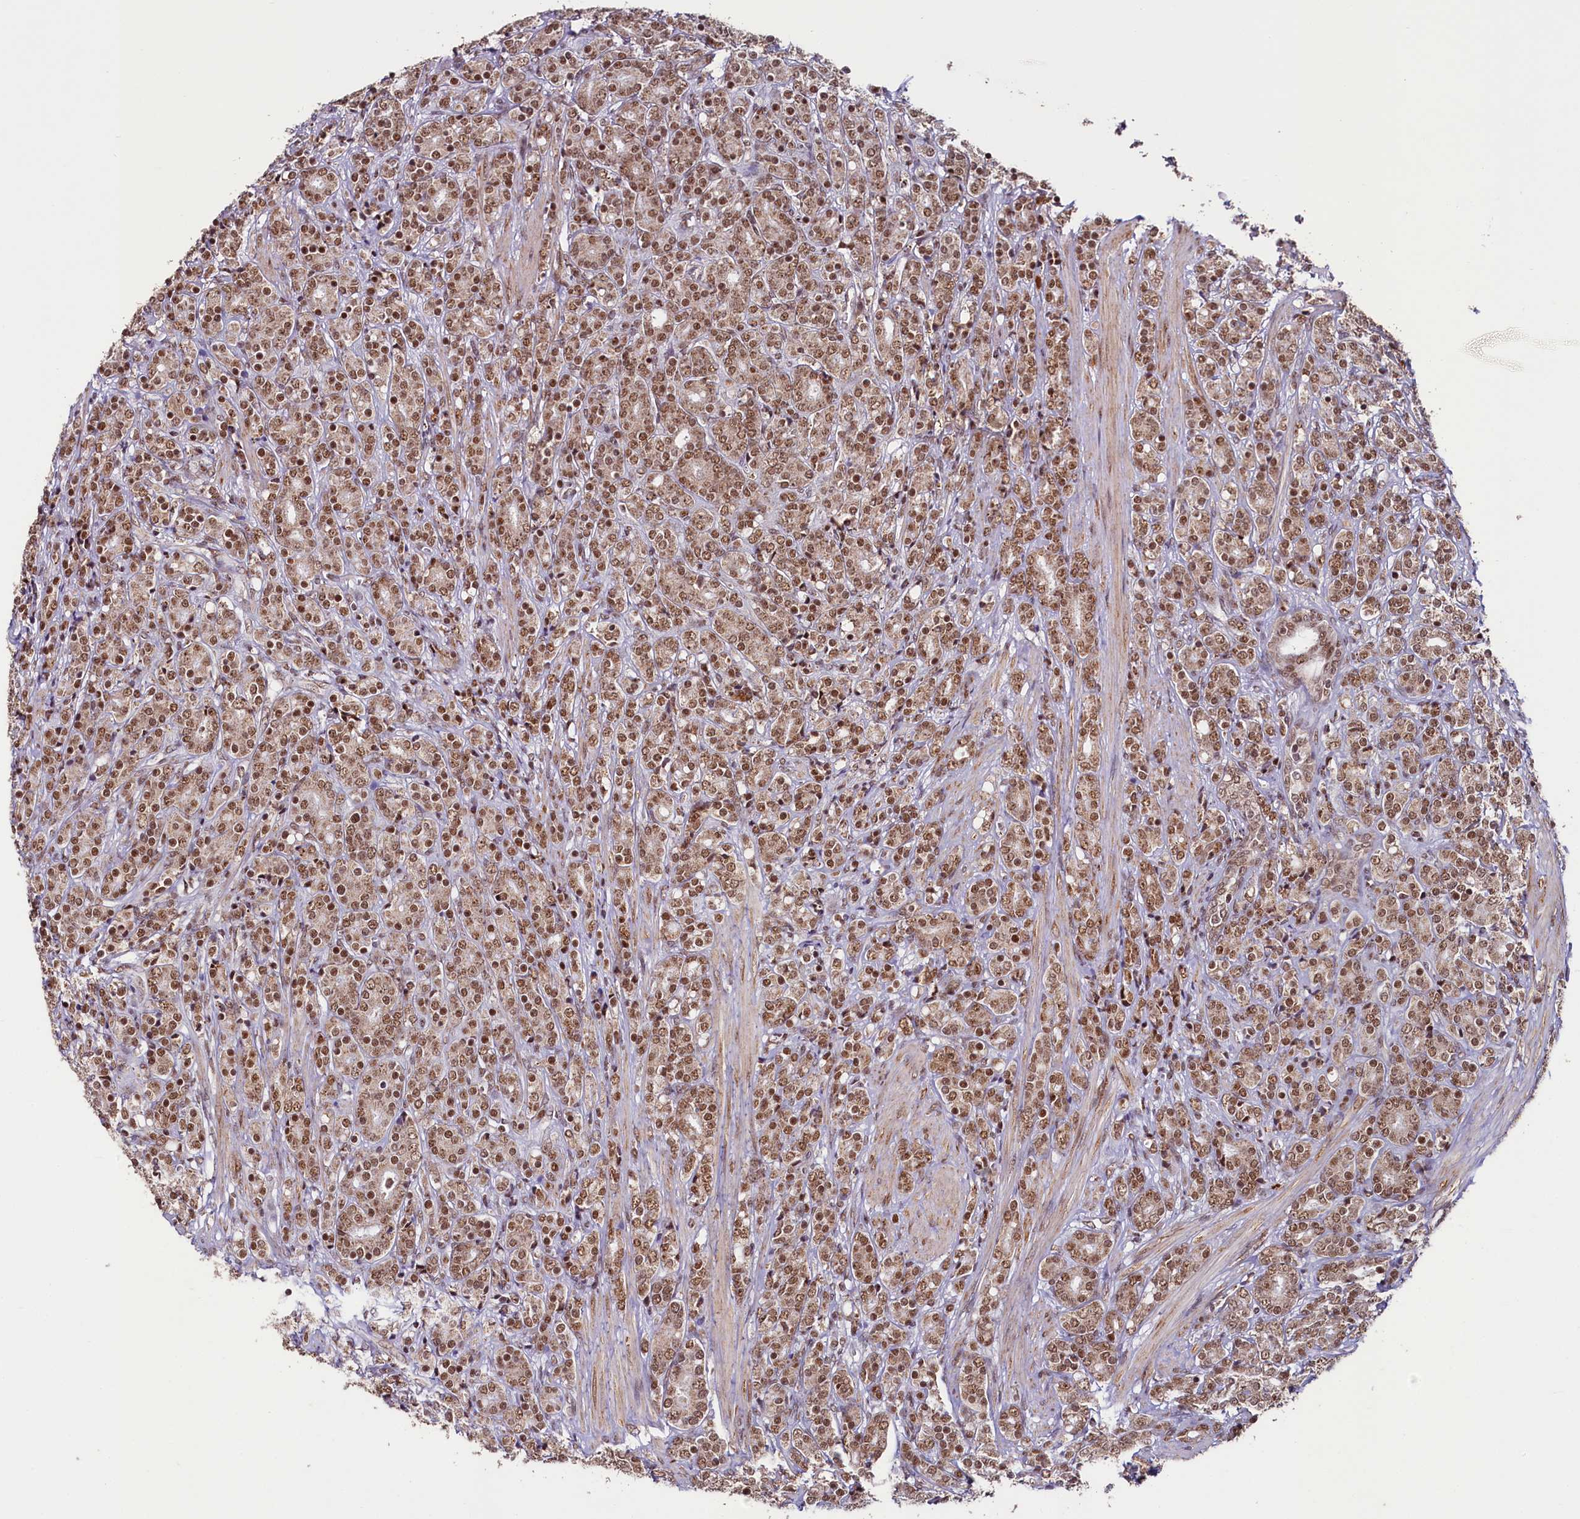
{"staining": {"intensity": "moderate", "quantity": ">75%", "location": "cytoplasmic/membranous,nuclear"}, "tissue": "prostate cancer", "cell_type": "Tumor cells", "image_type": "cancer", "snomed": [{"axis": "morphology", "description": "Adenocarcinoma, High grade"}, {"axis": "topography", "description": "Prostate"}], "caption": "The micrograph displays staining of prostate cancer, revealing moderate cytoplasmic/membranous and nuclear protein positivity (brown color) within tumor cells.", "gene": "PDE6D", "patient": {"sex": "male", "age": 62}}